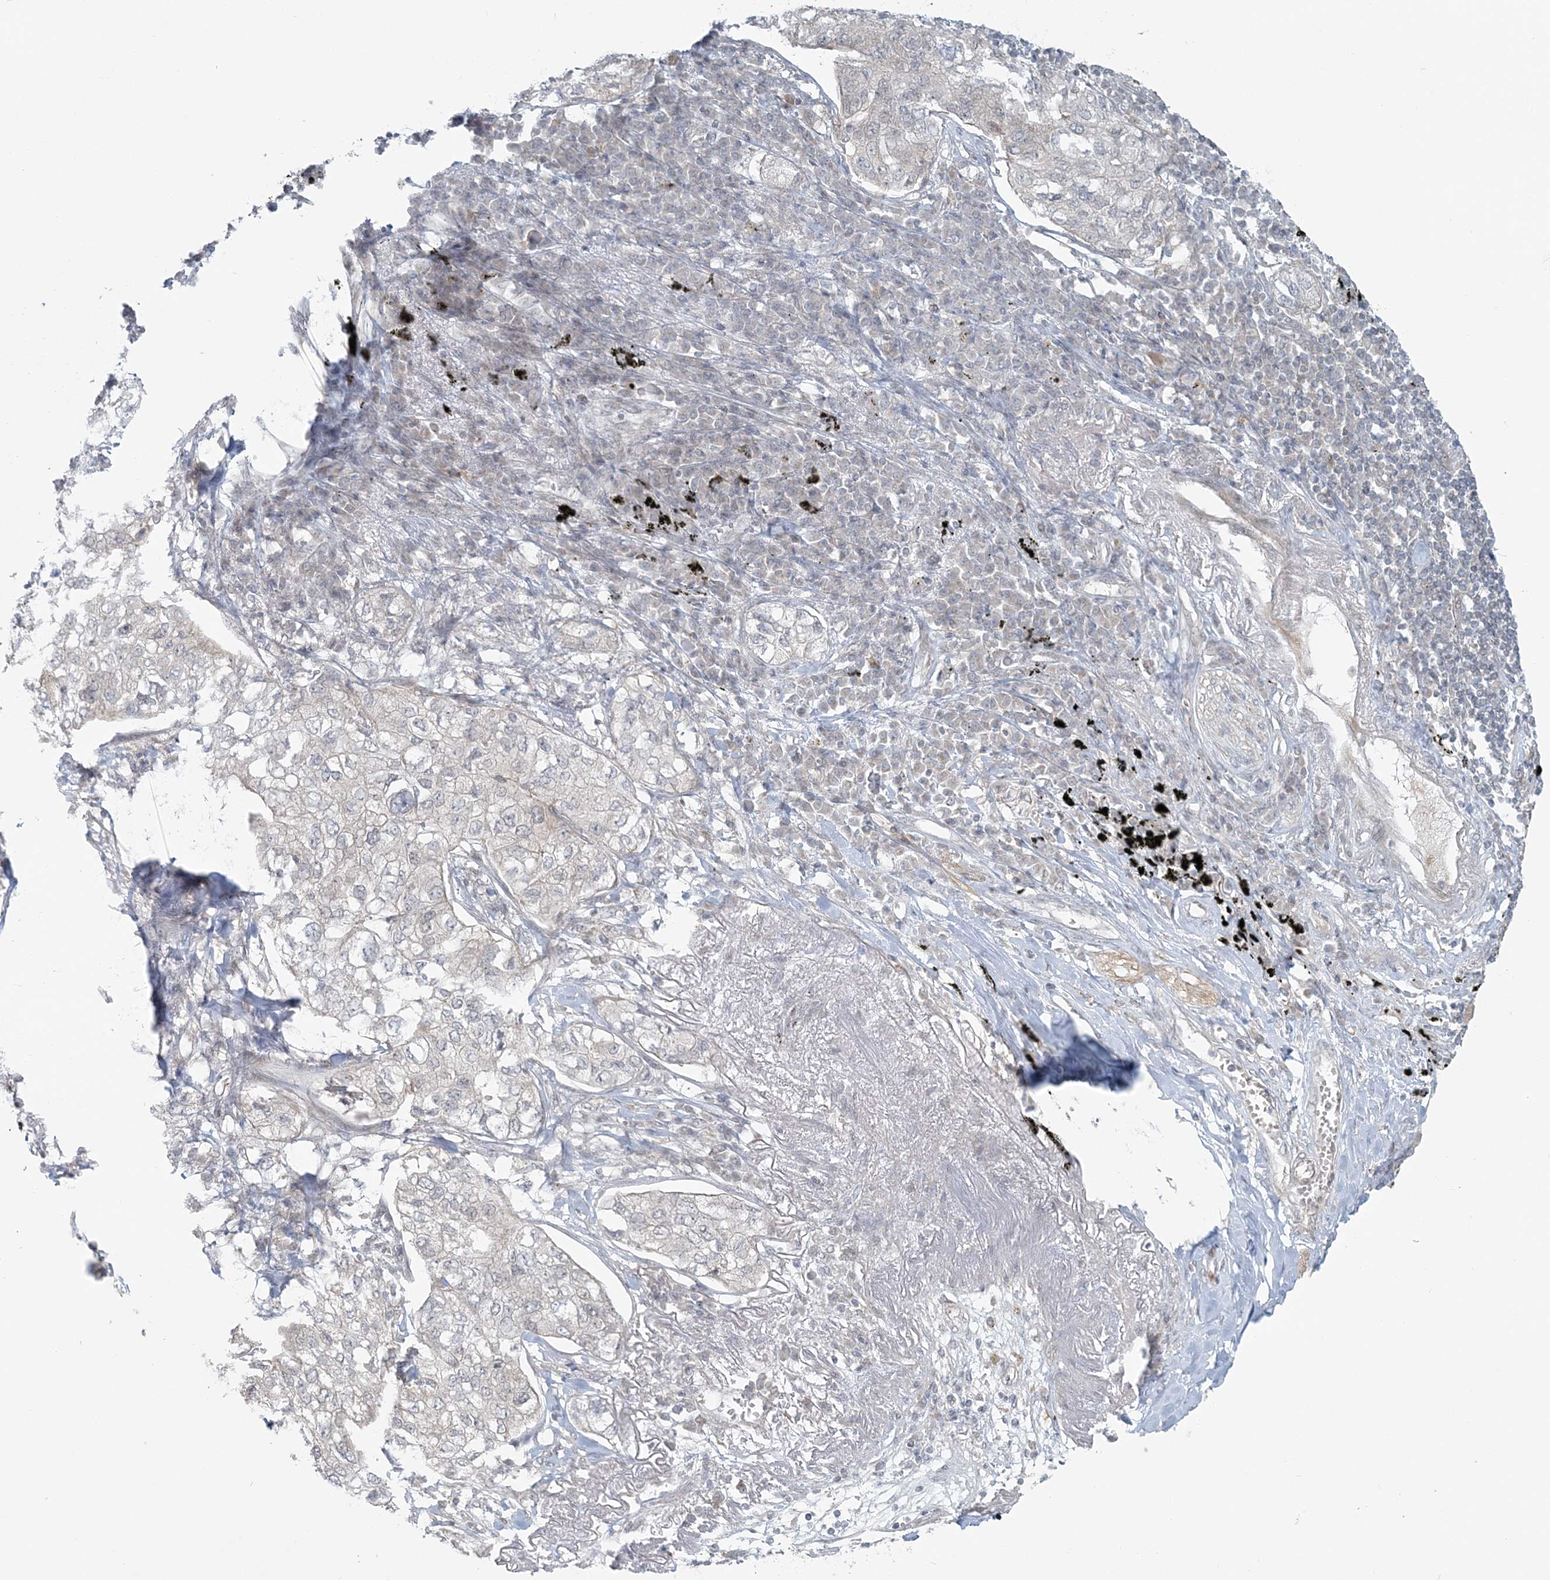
{"staining": {"intensity": "negative", "quantity": "none", "location": "none"}, "tissue": "lung cancer", "cell_type": "Tumor cells", "image_type": "cancer", "snomed": [{"axis": "morphology", "description": "Adenocarcinoma, NOS"}, {"axis": "topography", "description": "Lung"}], "caption": "This is a histopathology image of IHC staining of lung cancer, which shows no expression in tumor cells.", "gene": "BLTP3A", "patient": {"sex": "male", "age": 65}}